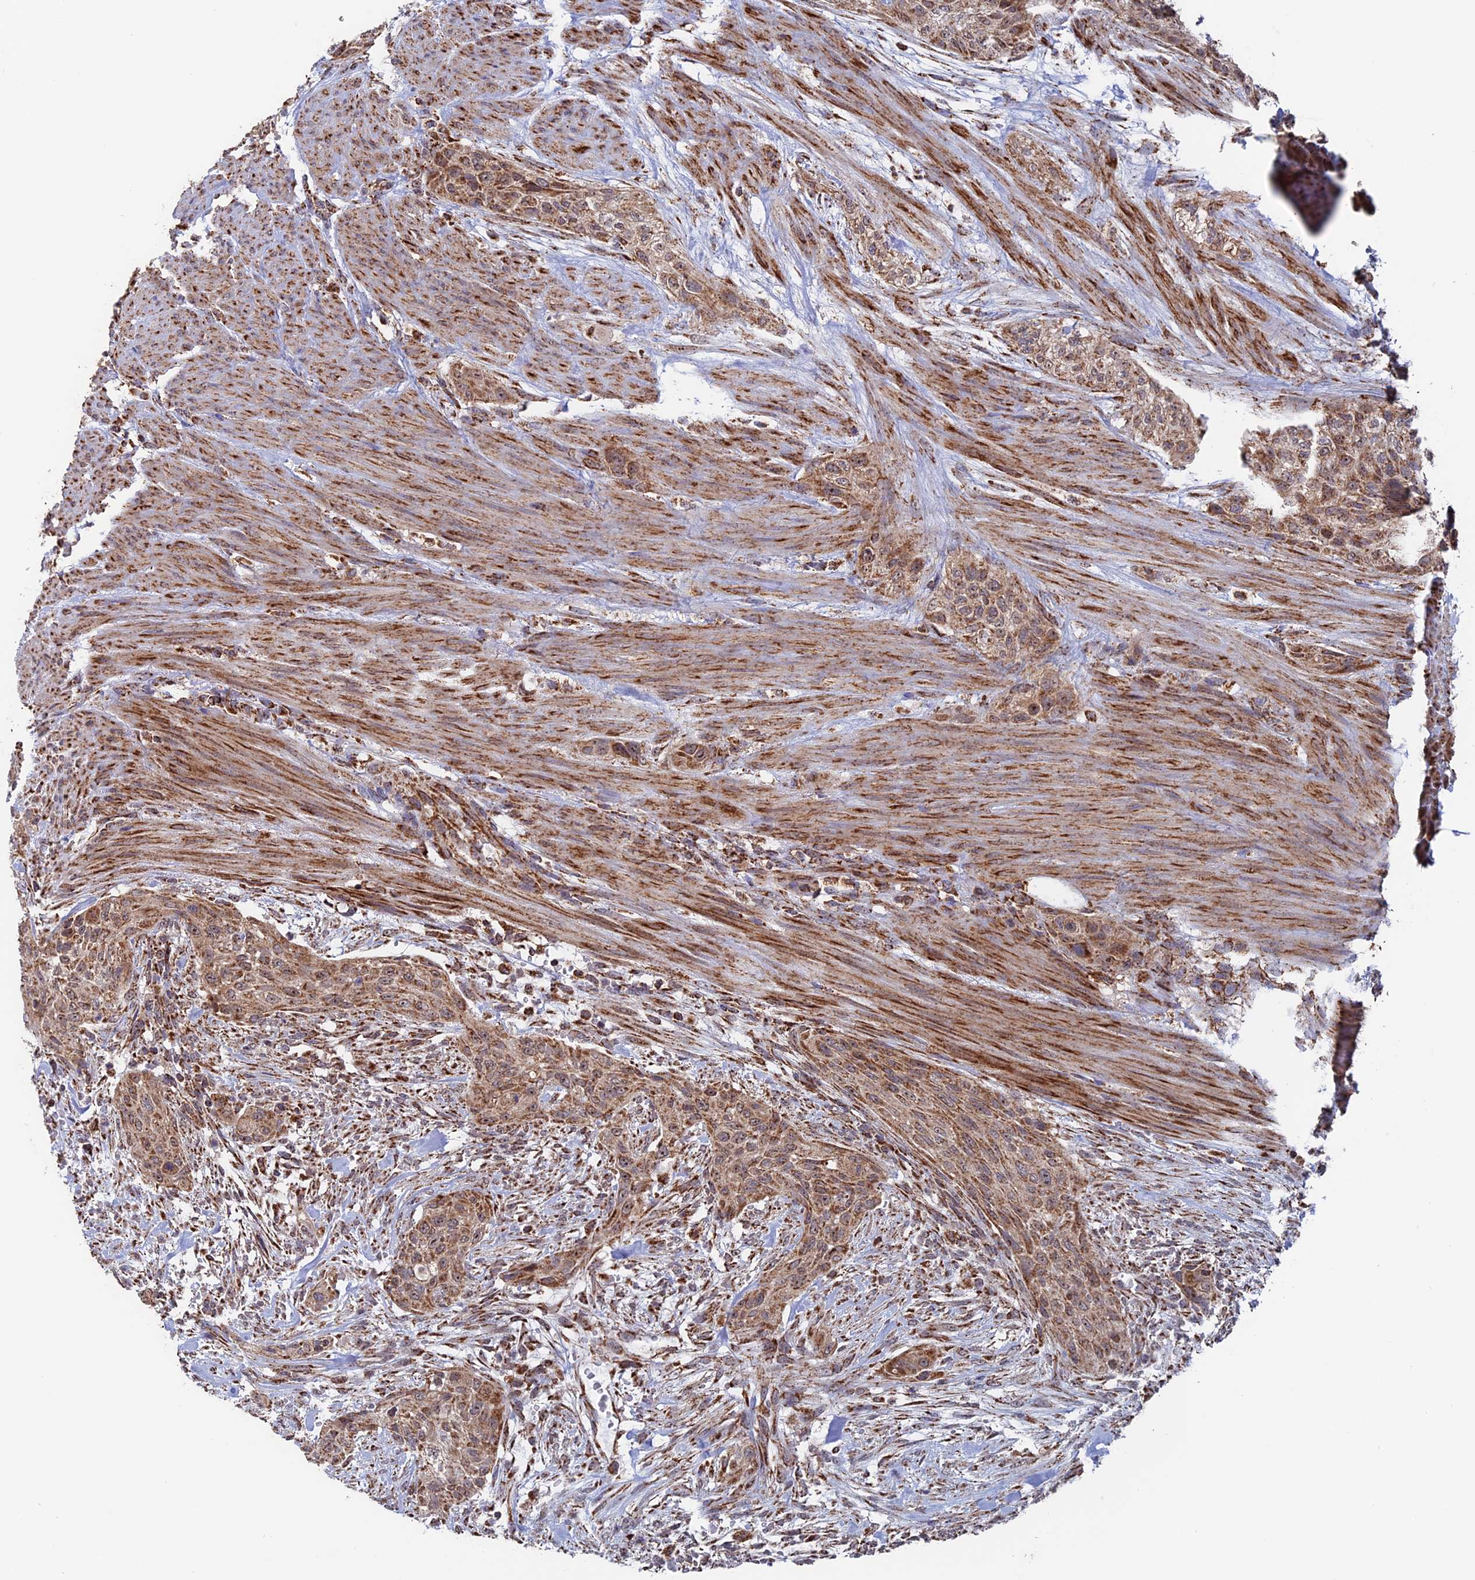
{"staining": {"intensity": "moderate", "quantity": ">75%", "location": "cytoplasmic/membranous"}, "tissue": "urothelial cancer", "cell_type": "Tumor cells", "image_type": "cancer", "snomed": [{"axis": "morphology", "description": "Urothelial carcinoma, High grade"}, {"axis": "topography", "description": "Urinary bladder"}], "caption": "Moderate cytoplasmic/membranous protein staining is identified in approximately >75% of tumor cells in high-grade urothelial carcinoma. The protein of interest is shown in brown color, while the nuclei are stained blue.", "gene": "DTYMK", "patient": {"sex": "male", "age": 35}}